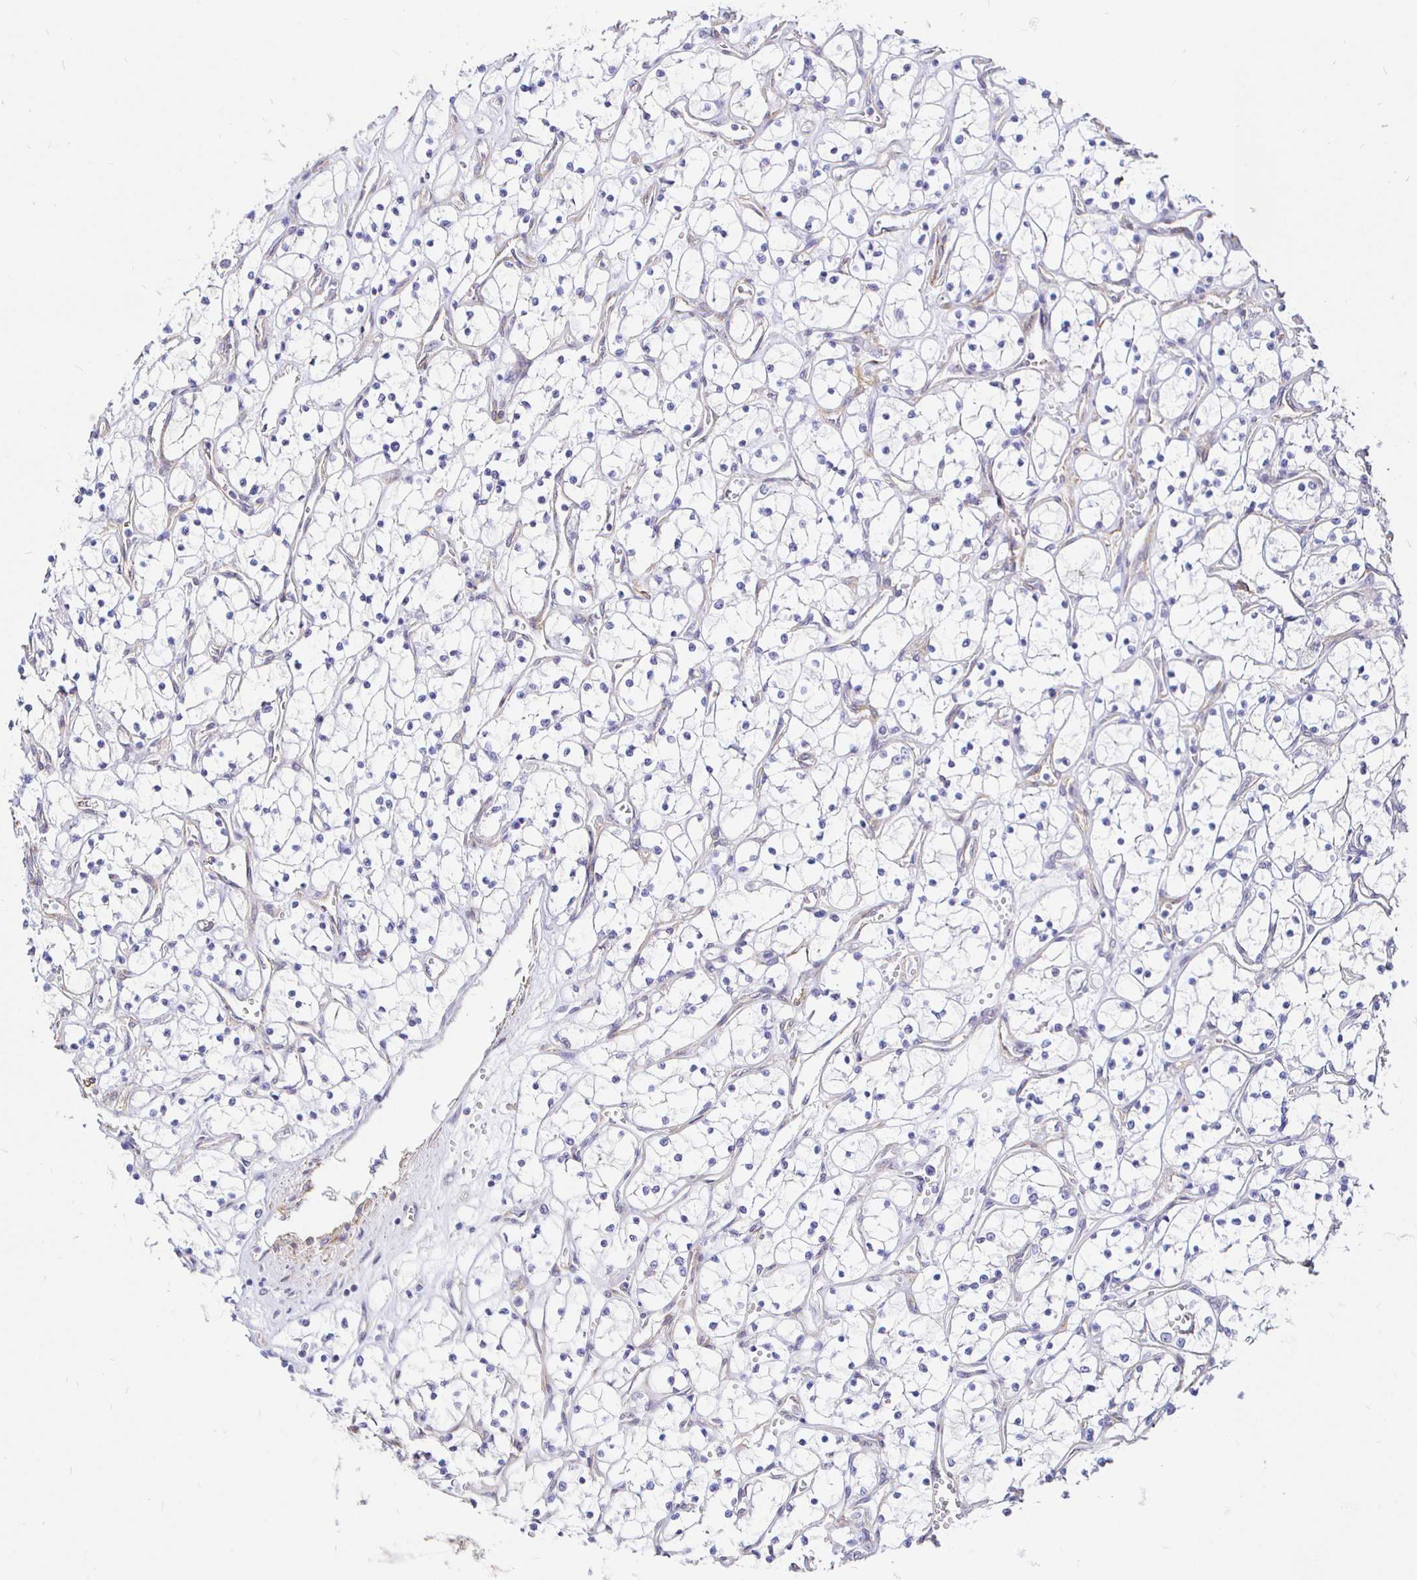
{"staining": {"intensity": "negative", "quantity": "none", "location": "none"}, "tissue": "renal cancer", "cell_type": "Tumor cells", "image_type": "cancer", "snomed": [{"axis": "morphology", "description": "Adenocarcinoma, NOS"}, {"axis": "topography", "description": "Kidney"}], "caption": "Immunohistochemistry micrograph of neoplastic tissue: human adenocarcinoma (renal) stained with DAB exhibits no significant protein positivity in tumor cells.", "gene": "PALM2AKAP2", "patient": {"sex": "female", "age": 69}}